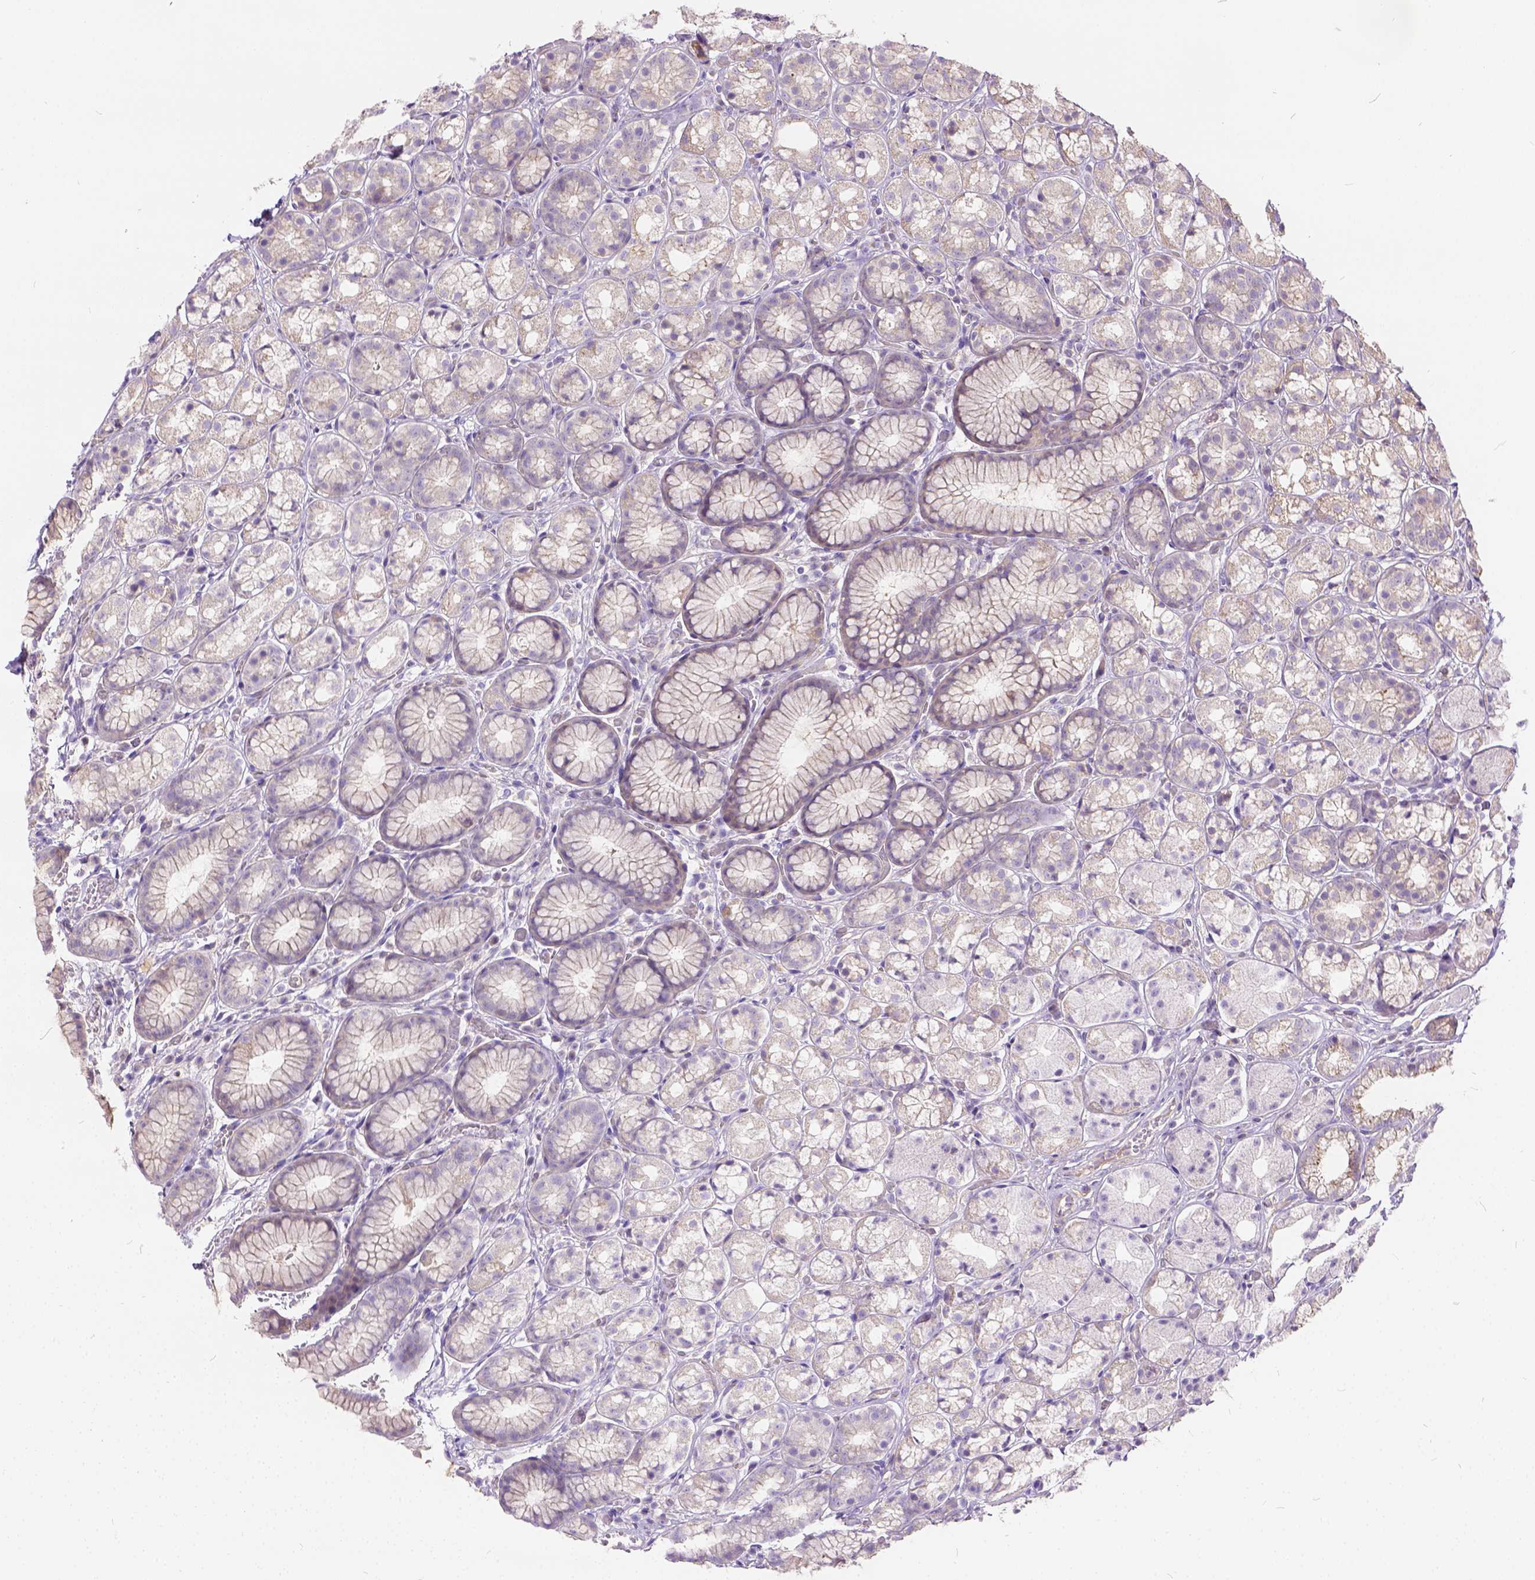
{"staining": {"intensity": "weak", "quantity": "<25%", "location": "cytoplasmic/membranous"}, "tissue": "stomach", "cell_type": "Glandular cells", "image_type": "normal", "snomed": [{"axis": "morphology", "description": "Normal tissue, NOS"}, {"axis": "topography", "description": "Smooth muscle"}, {"axis": "topography", "description": "Stomach"}], "caption": "The immunohistochemistry photomicrograph has no significant expression in glandular cells of stomach. (Immunohistochemistry (ihc), brightfield microscopy, high magnification).", "gene": "CADM4", "patient": {"sex": "male", "age": 70}}